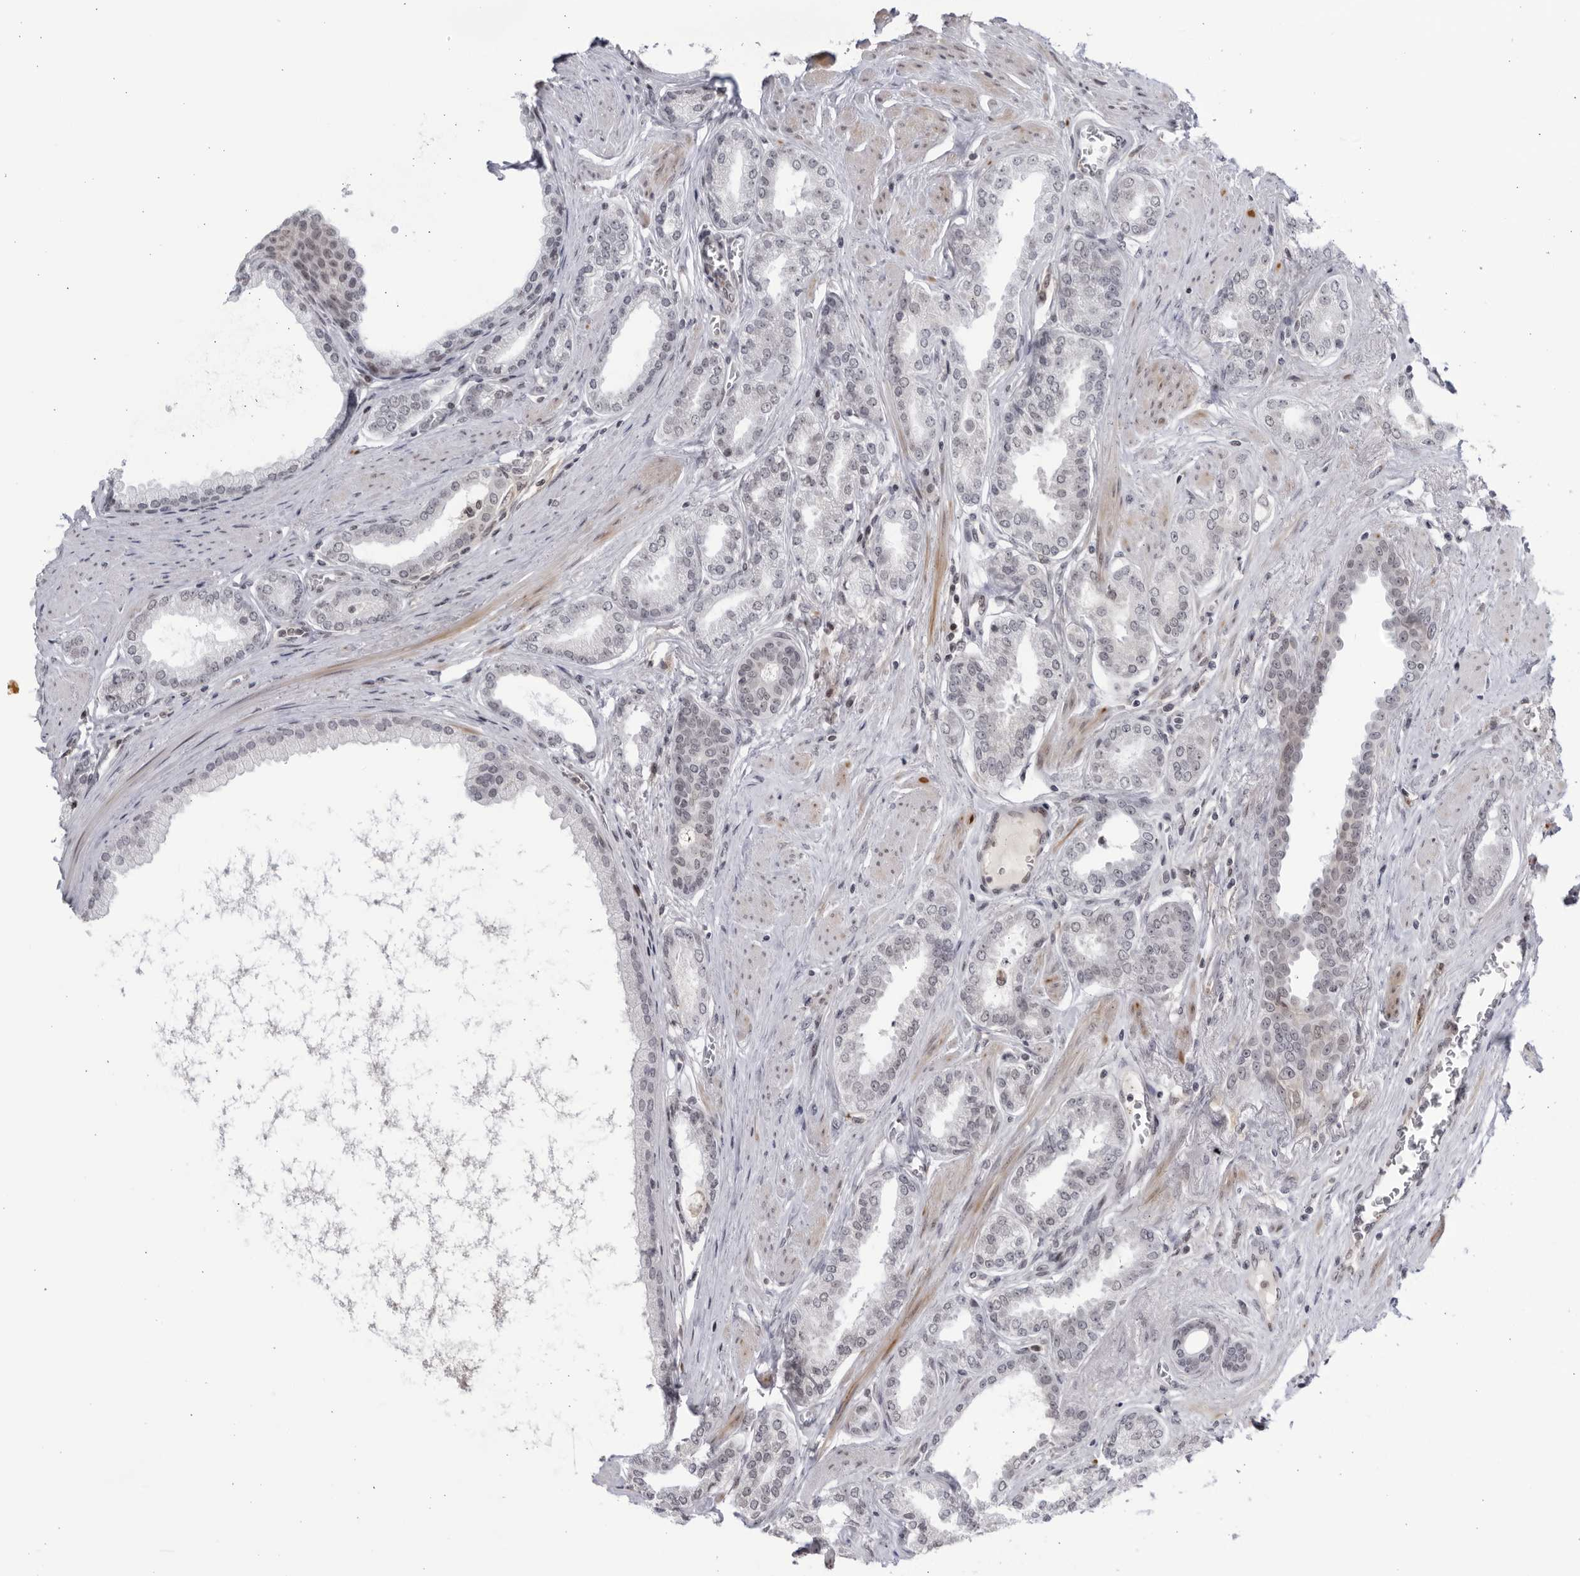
{"staining": {"intensity": "negative", "quantity": "none", "location": "none"}, "tissue": "prostate cancer", "cell_type": "Tumor cells", "image_type": "cancer", "snomed": [{"axis": "morphology", "description": "Adenocarcinoma, Low grade"}, {"axis": "topography", "description": "Prostate"}], "caption": "Immunohistochemistry (IHC) photomicrograph of prostate cancer stained for a protein (brown), which reveals no expression in tumor cells. (DAB immunohistochemistry, high magnification).", "gene": "DTL", "patient": {"sex": "male", "age": 63}}